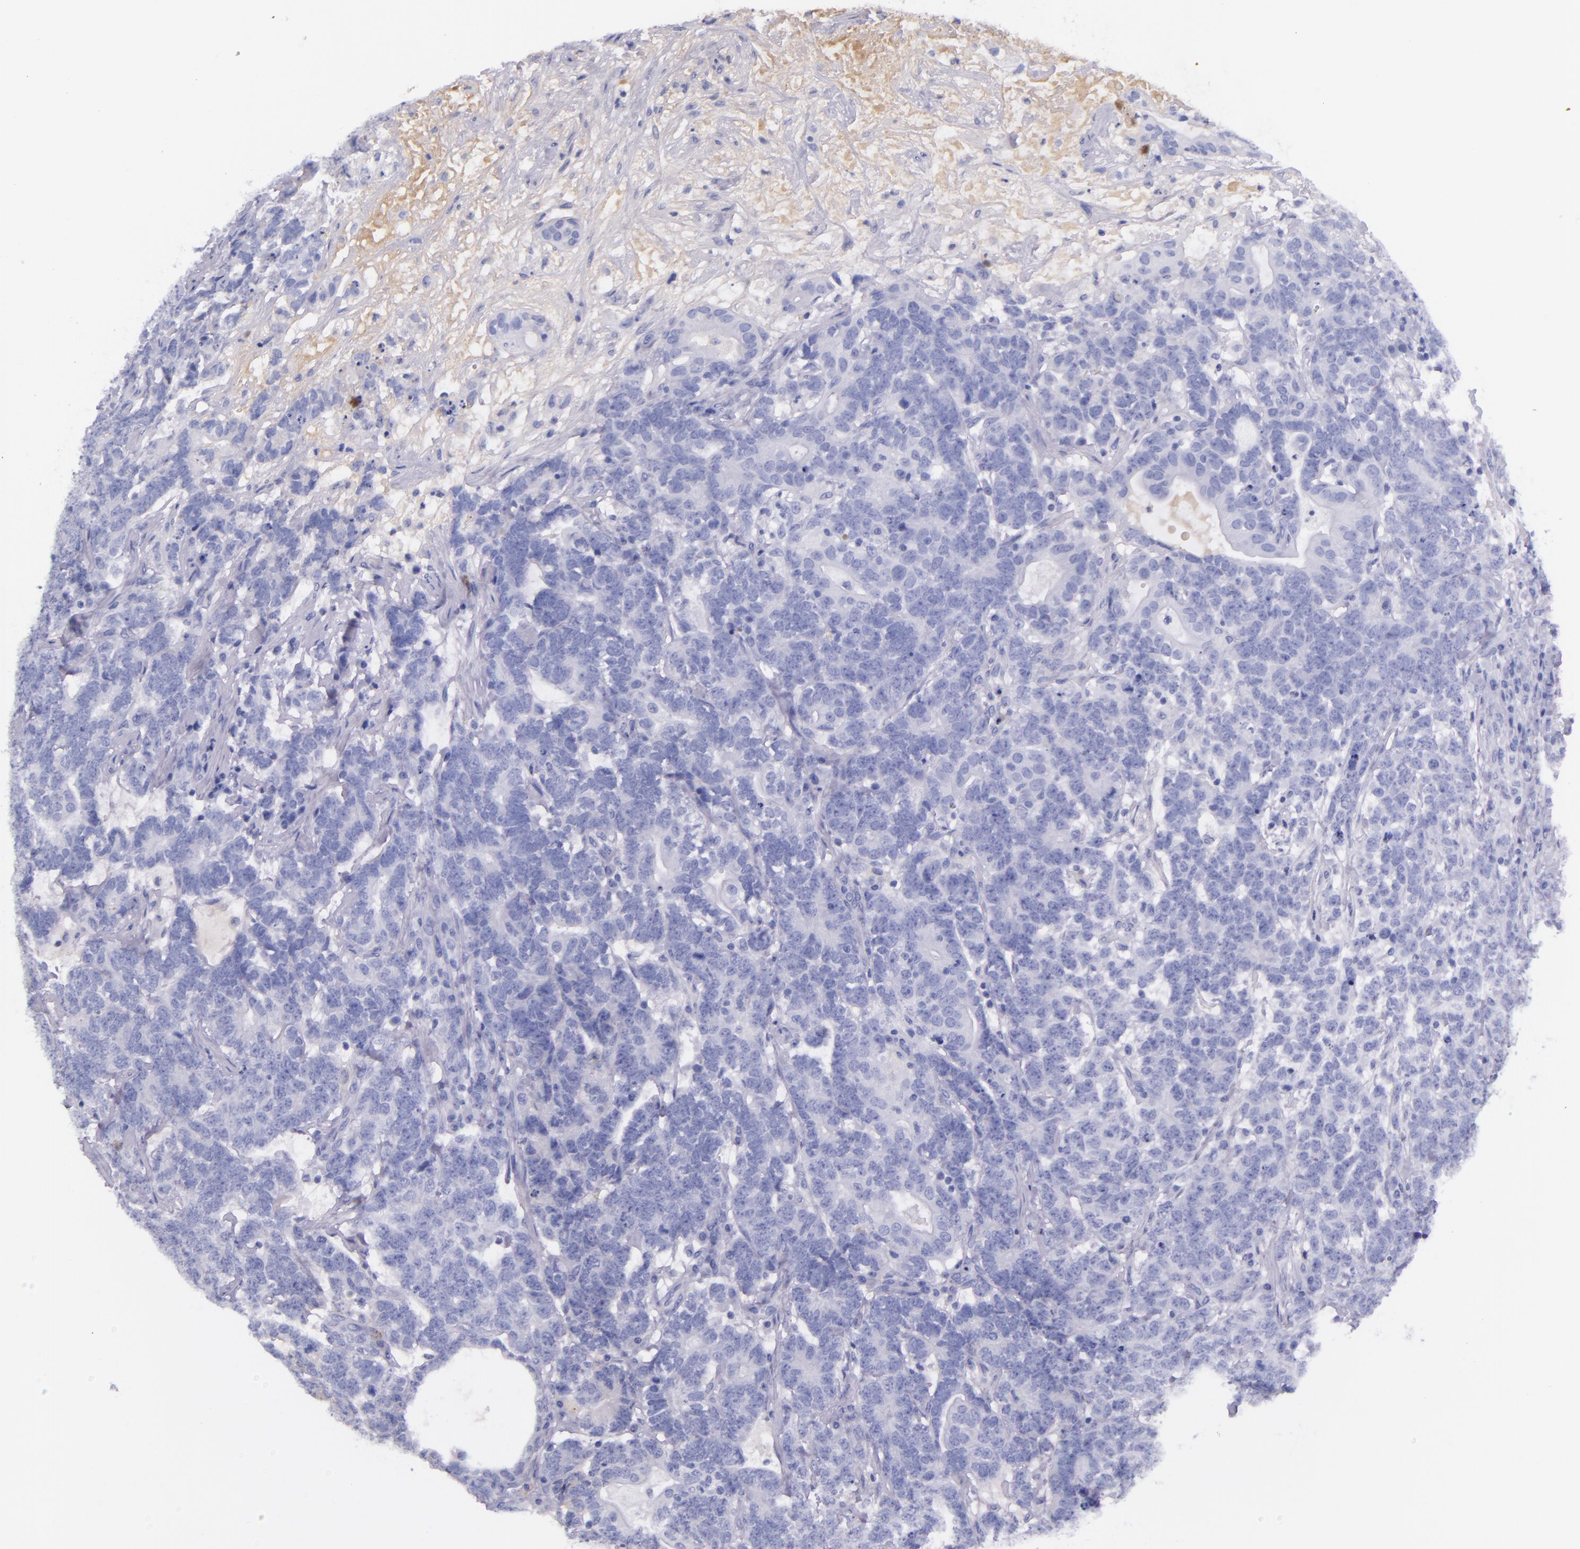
{"staining": {"intensity": "negative", "quantity": "none", "location": "none"}, "tissue": "testis cancer", "cell_type": "Tumor cells", "image_type": "cancer", "snomed": [{"axis": "morphology", "description": "Carcinoma, Embryonal, NOS"}, {"axis": "topography", "description": "Testis"}], "caption": "Immunohistochemistry photomicrograph of neoplastic tissue: testis embryonal carcinoma stained with DAB reveals no significant protein staining in tumor cells.", "gene": "KNG1", "patient": {"sex": "male", "age": 26}}